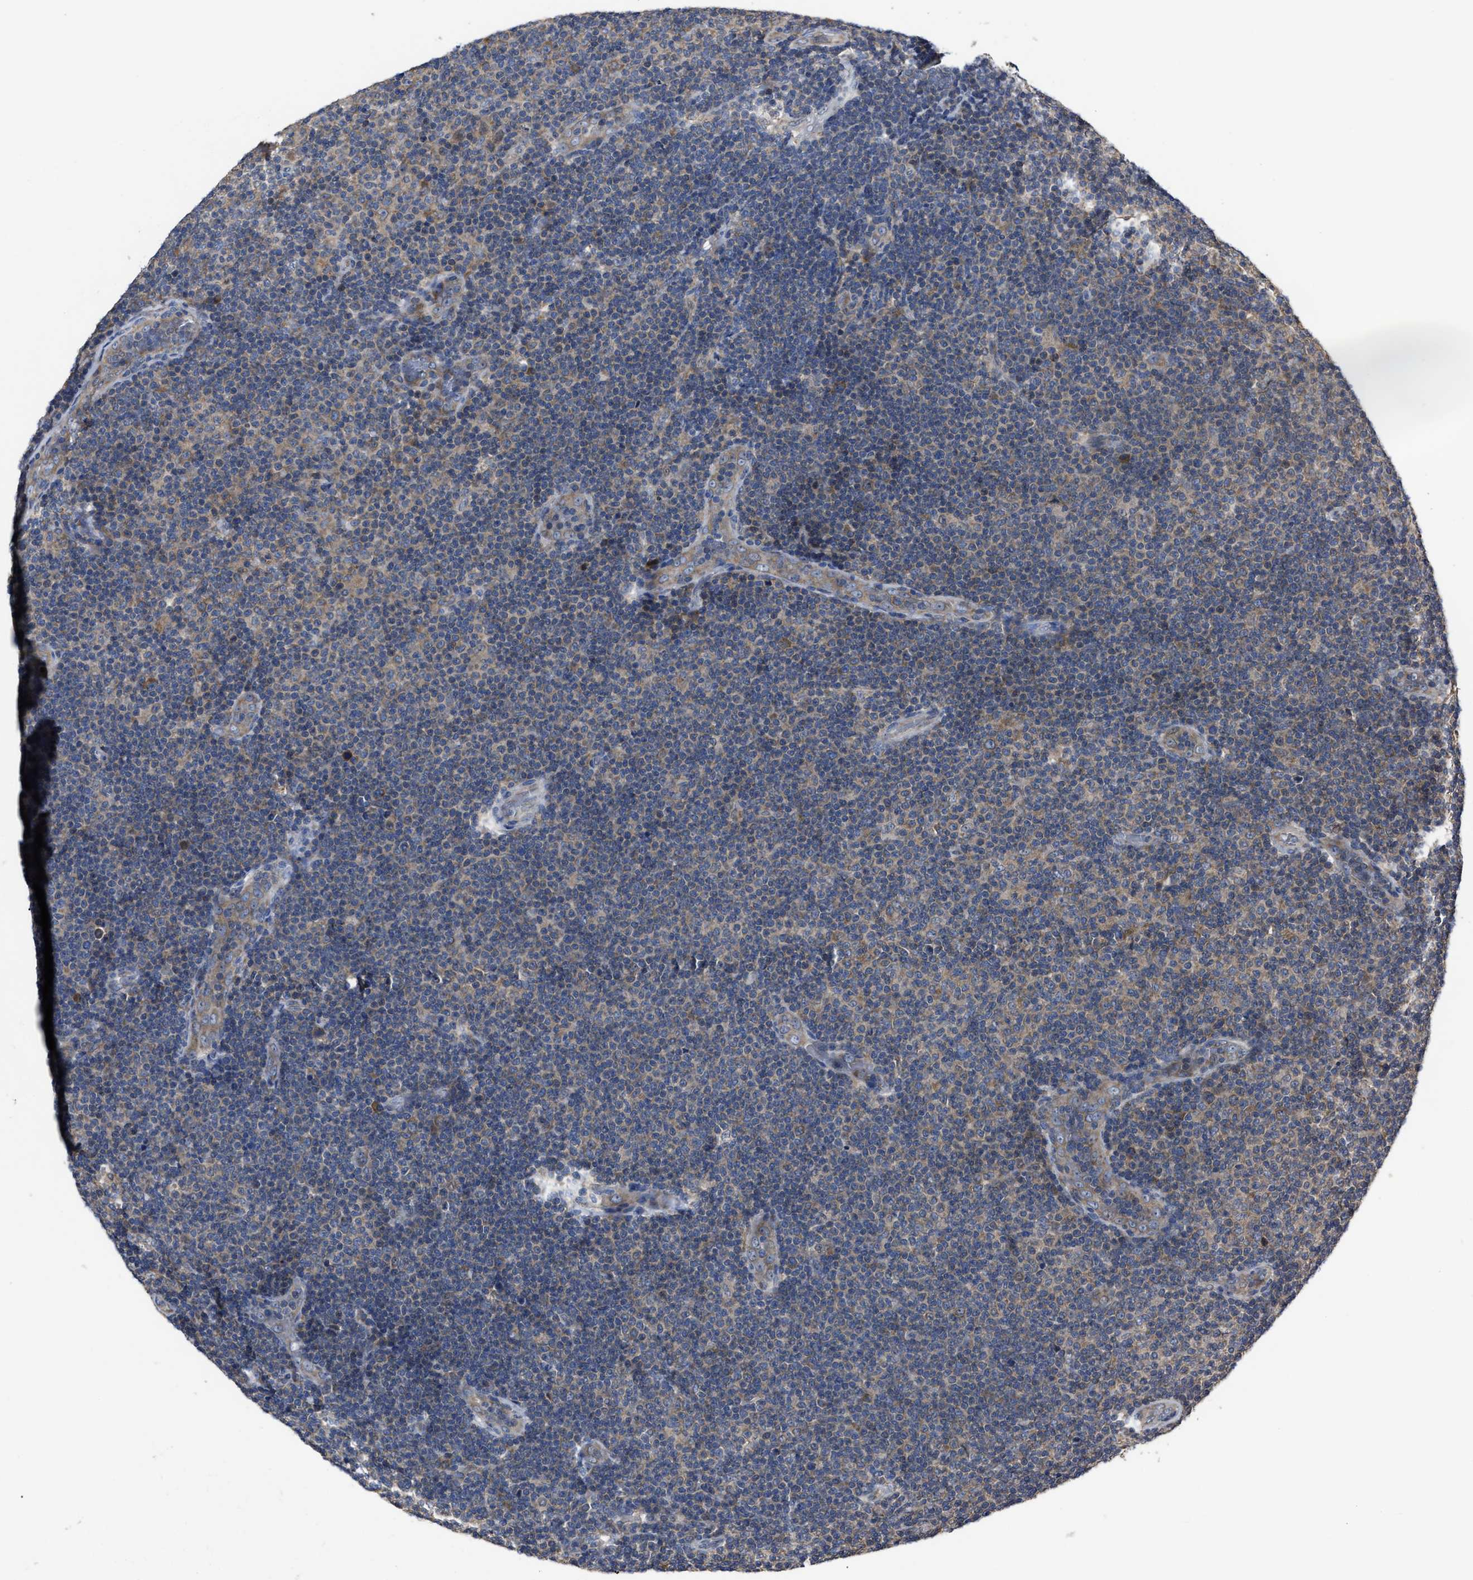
{"staining": {"intensity": "weak", "quantity": "<25%", "location": "cytoplasmic/membranous"}, "tissue": "lymphoma", "cell_type": "Tumor cells", "image_type": "cancer", "snomed": [{"axis": "morphology", "description": "Malignant lymphoma, non-Hodgkin's type, Low grade"}, {"axis": "topography", "description": "Lymph node"}], "caption": "Low-grade malignant lymphoma, non-Hodgkin's type stained for a protein using IHC exhibits no staining tumor cells.", "gene": "UPF1", "patient": {"sex": "male", "age": 83}}